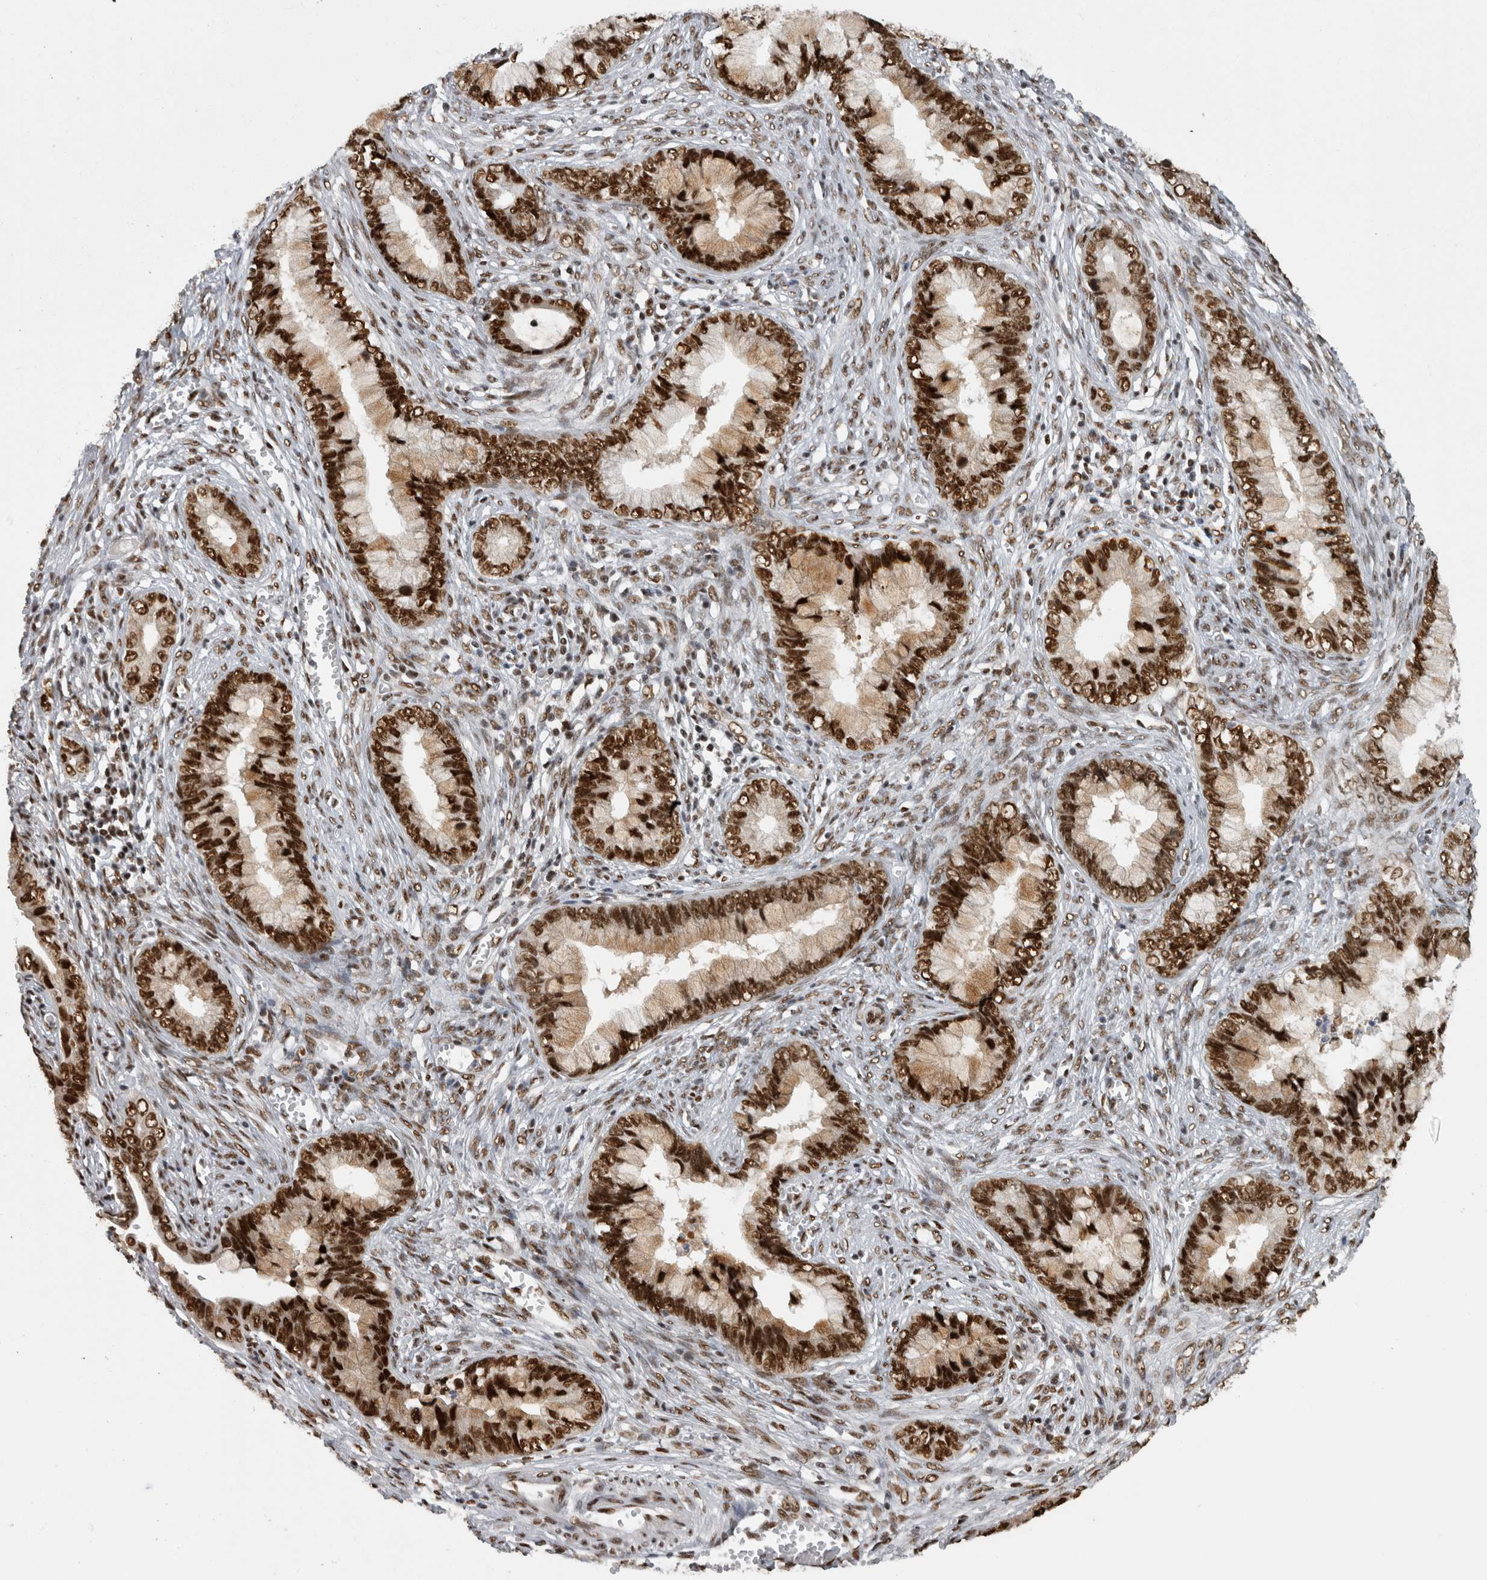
{"staining": {"intensity": "strong", "quantity": ">75%", "location": "nuclear"}, "tissue": "cervical cancer", "cell_type": "Tumor cells", "image_type": "cancer", "snomed": [{"axis": "morphology", "description": "Adenocarcinoma, NOS"}, {"axis": "topography", "description": "Cervix"}], "caption": "Cervical cancer stained for a protein displays strong nuclear positivity in tumor cells.", "gene": "ZSCAN2", "patient": {"sex": "female", "age": 44}}